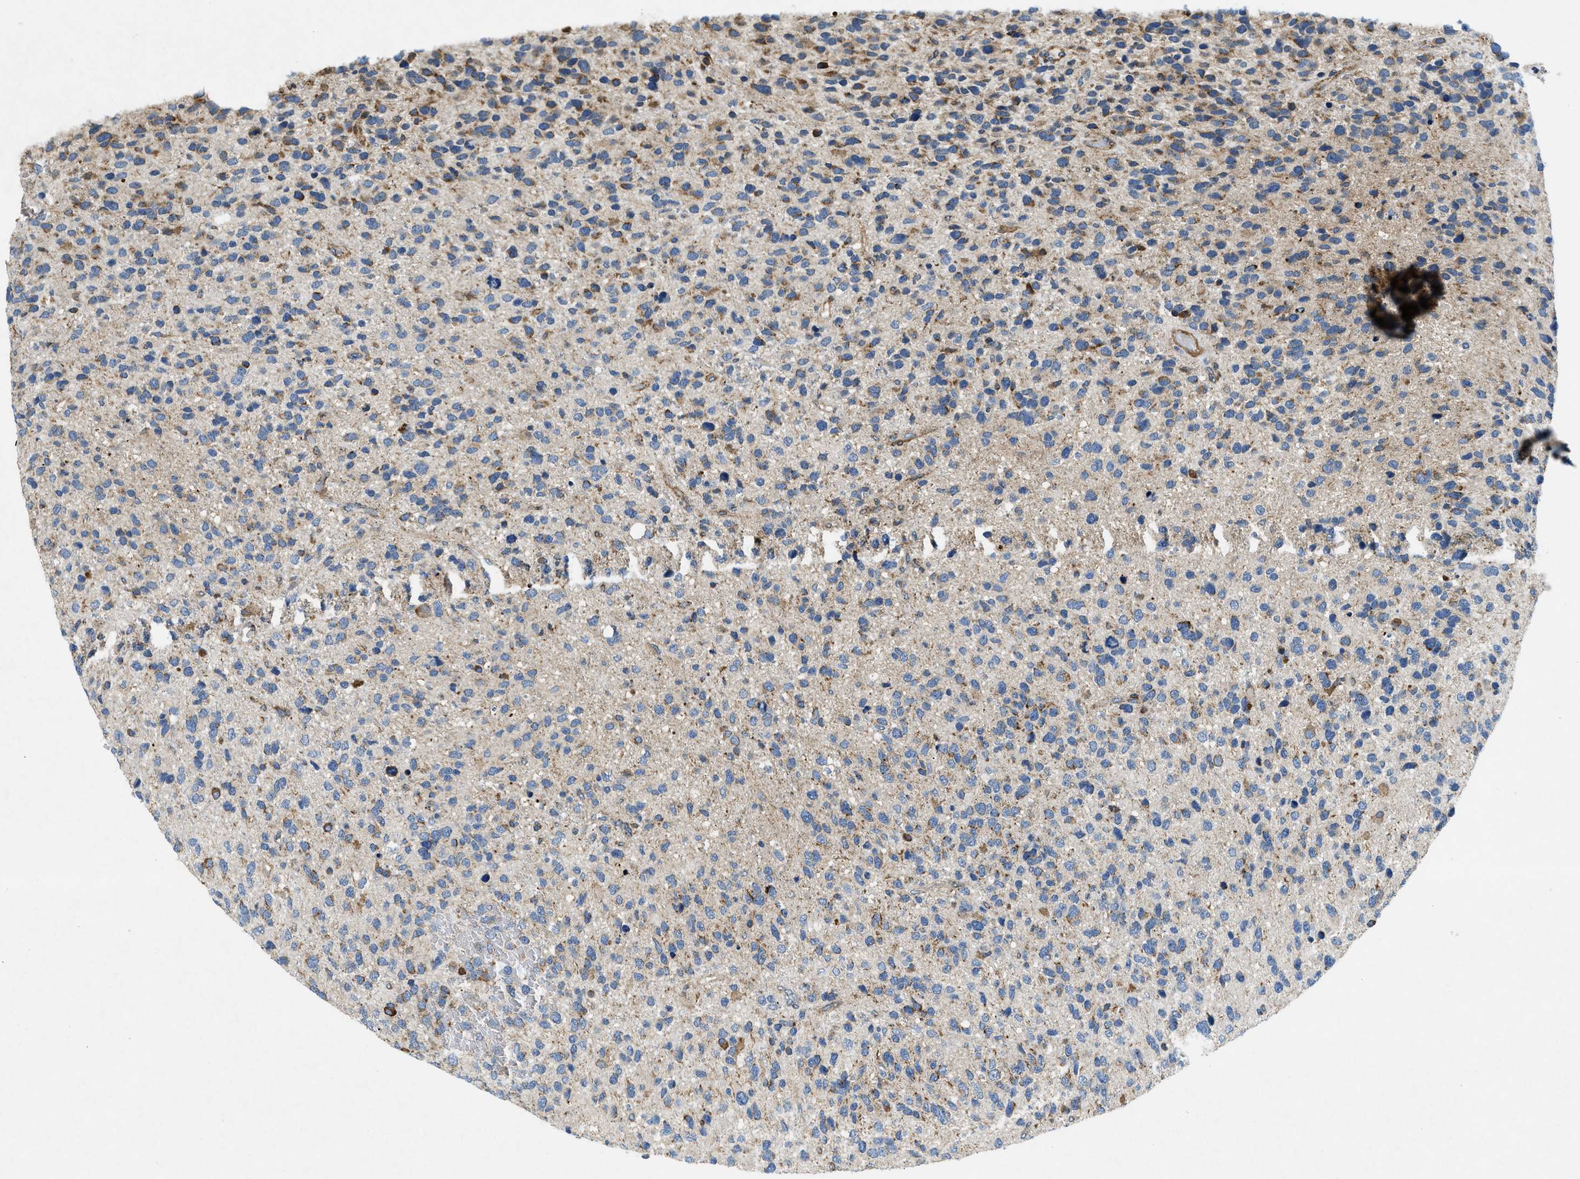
{"staining": {"intensity": "moderate", "quantity": "<25%", "location": "cytoplasmic/membranous"}, "tissue": "glioma", "cell_type": "Tumor cells", "image_type": "cancer", "snomed": [{"axis": "morphology", "description": "Glioma, malignant, High grade"}, {"axis": "topography", "description": "Brain"}], "caption": "The image shows a brown stain indicating the presence of a protein in the cytoplasmic/membranous of tumor cells in malignant glioma (high-grade). (DAB (3,3'-diaminobenzidine) IHC with brightfield microscopy, high magnification).", "gene": "CSPG4", "patient": {"sex": "female", "age": 58}}